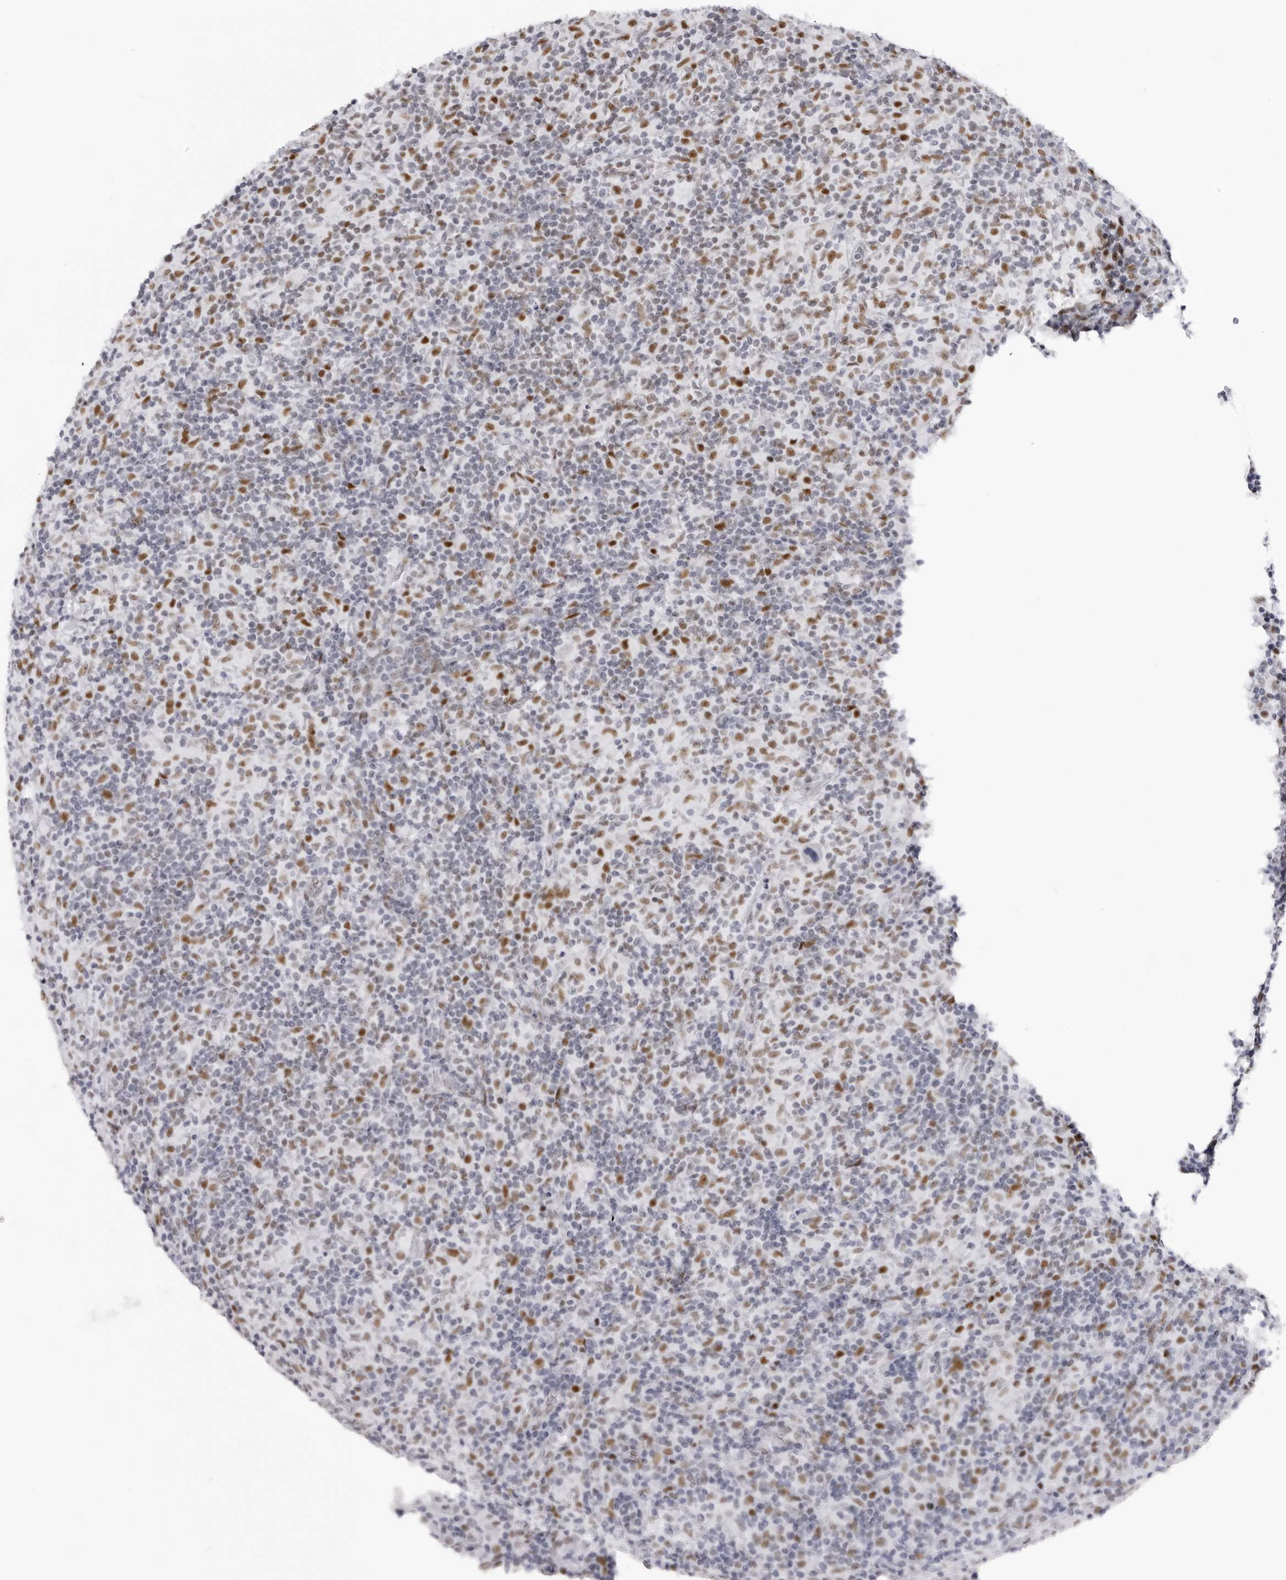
{"staining": {"intensity": "weak", "quantity": "25%-75%", "location": "nuclear"}, "tissue": "lymphoma", "cell_type": "Tumor cells", "image_type": "cancer", "snomed": [{"axis": "morphology", "description": "Hodgkin's disease, NOS"}, {"axis": "topography", "description": "Lymph node"}], "caption": "Tumor cells exhibit weak nuclear staining in approximately 25%-75% of cells in lymphoma.", "gene": "IRF2BP2", "patient": {"sex": "male", "age": 70}}